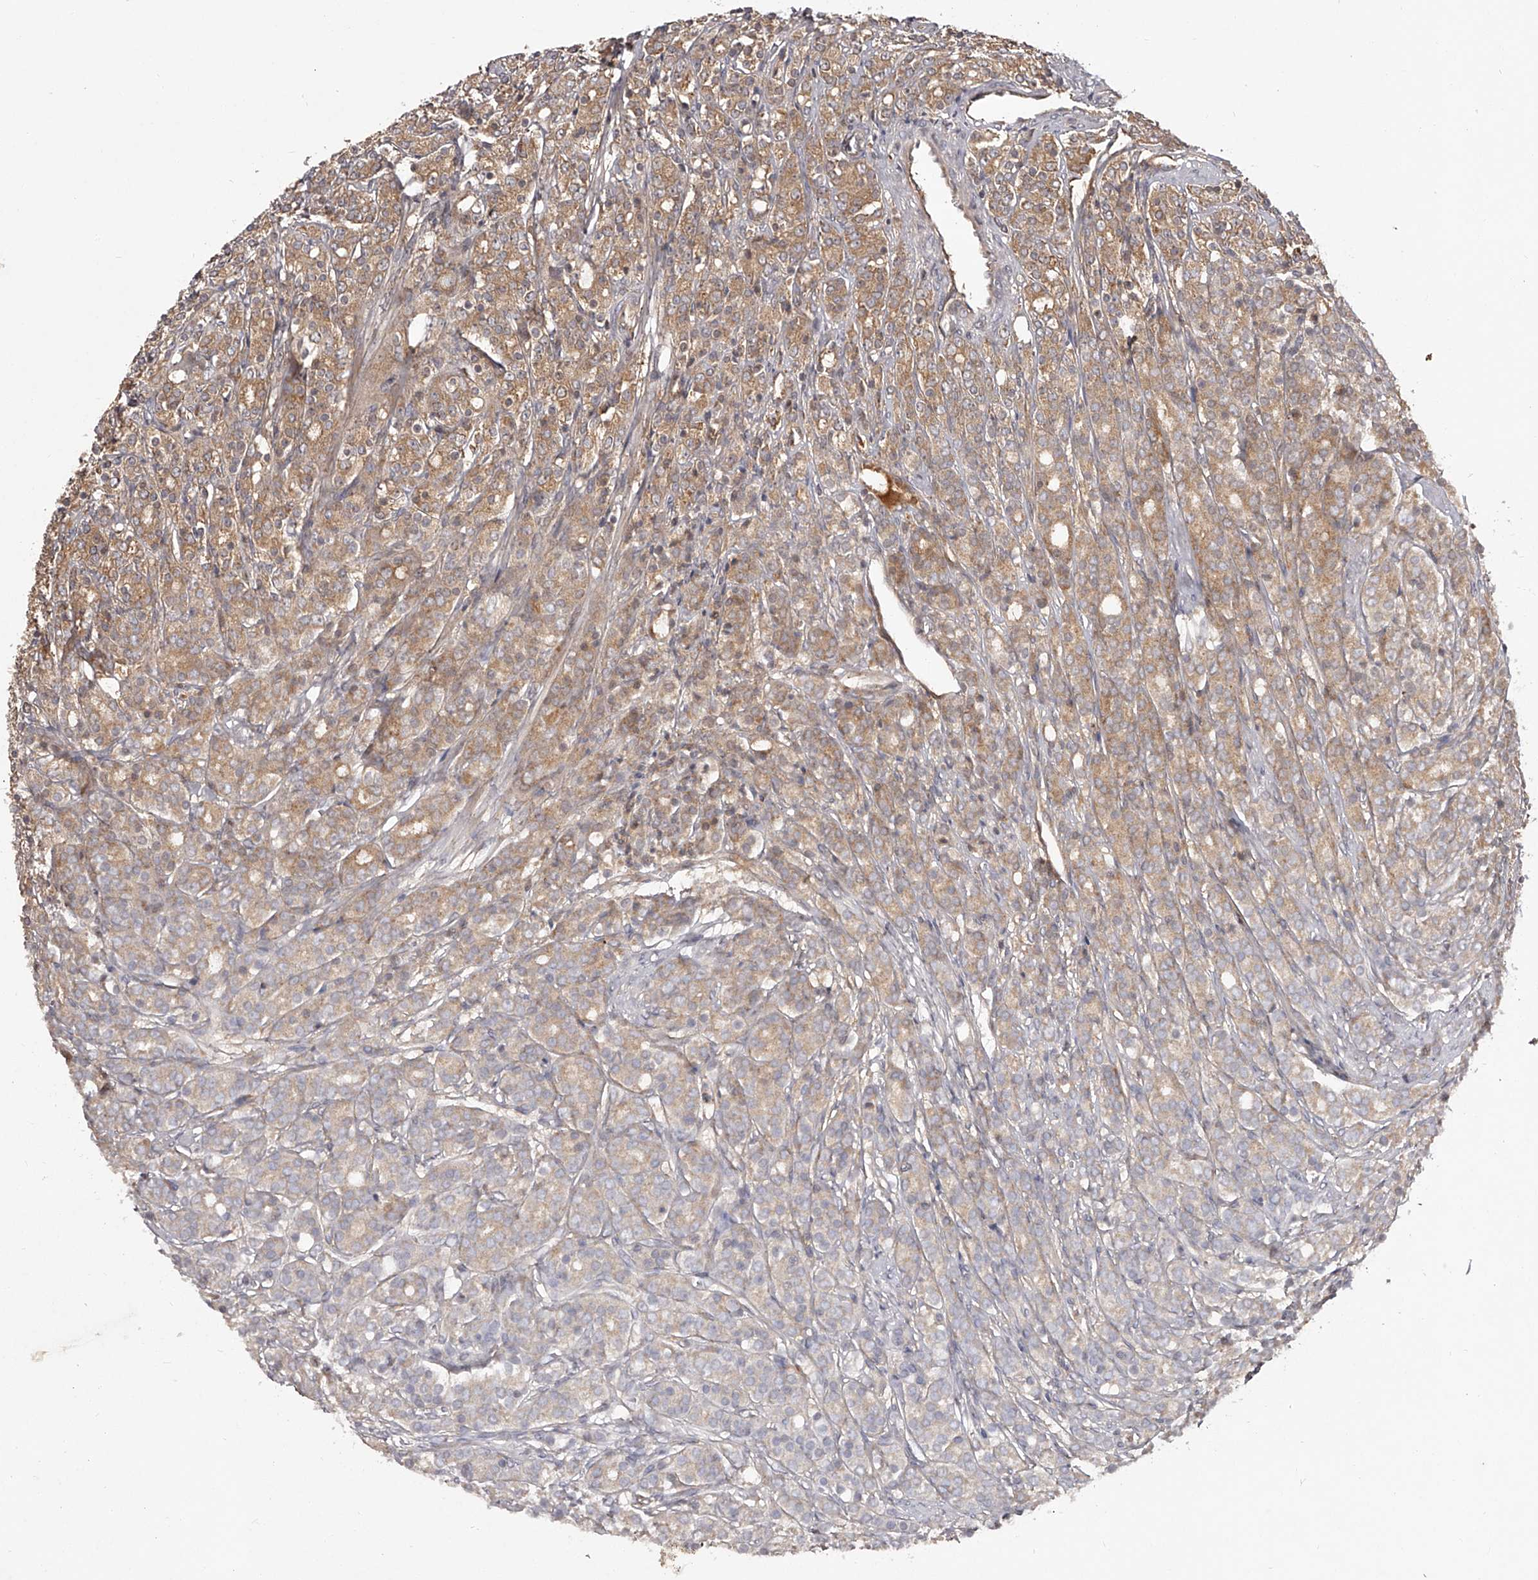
{"staining": {"intensity": "moderate", "quantity": "25%-75%", "location": "cytoplasmic/membranous"}, "tissue": "prostate cancer", "cell_type": "Tumor cells", "image_type": "cancer", "snomed": [{"axis": "morphology", "description": "Adenocarcinoma, High grade"}, {"axis": "topography", "description": "Prostate"}], "caption": "This is an image of IHC staining of prostate cancer (adenocarcinoma (high-grade)), which shows moderate positivity in the cytoplasmic/membranous of tumor cells.", "gene": "CRYZL1", "patient": {"sex": "male", "age": 62}}